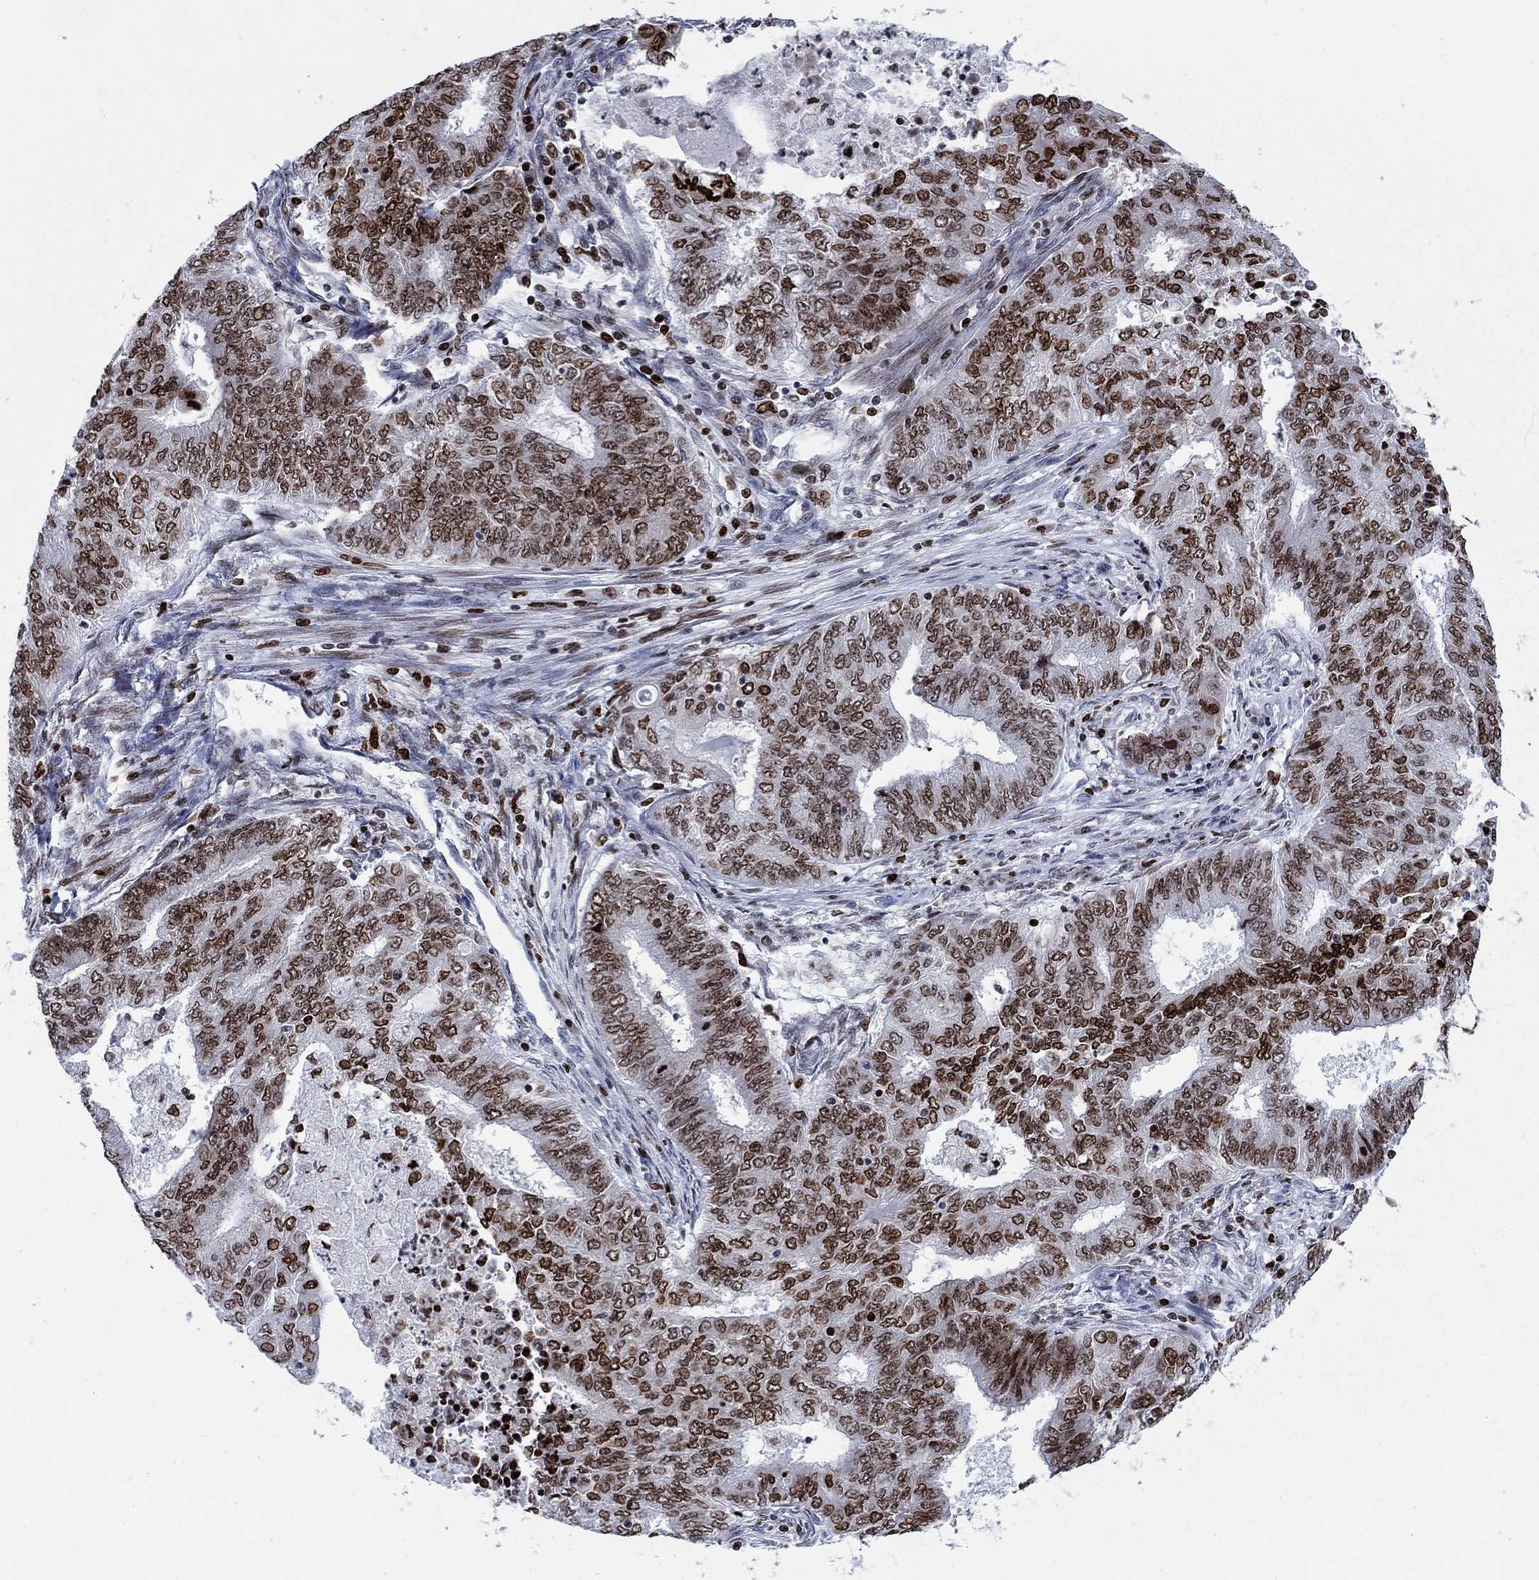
{"staining": {"intensity": "moderate", "quantity": ">75%", "location": "nuclear"}, "tissue": "endometrial cancer", "cell_type": "Tumor cells", "image_type": "cancer", "snomed": [{"axis": "morphology", "description": "Adenocarcinoma, NOS"}, {"axis": "topography", "description": "Endometrium"}], "caption": "The image reveals immunohistochemical staining of endometrial cancer. There is moderate nuclear positivity is present in about >75% of tumor cells.", "gene": "HMGA1", "patient": {"sex": "female", "age": 62}}